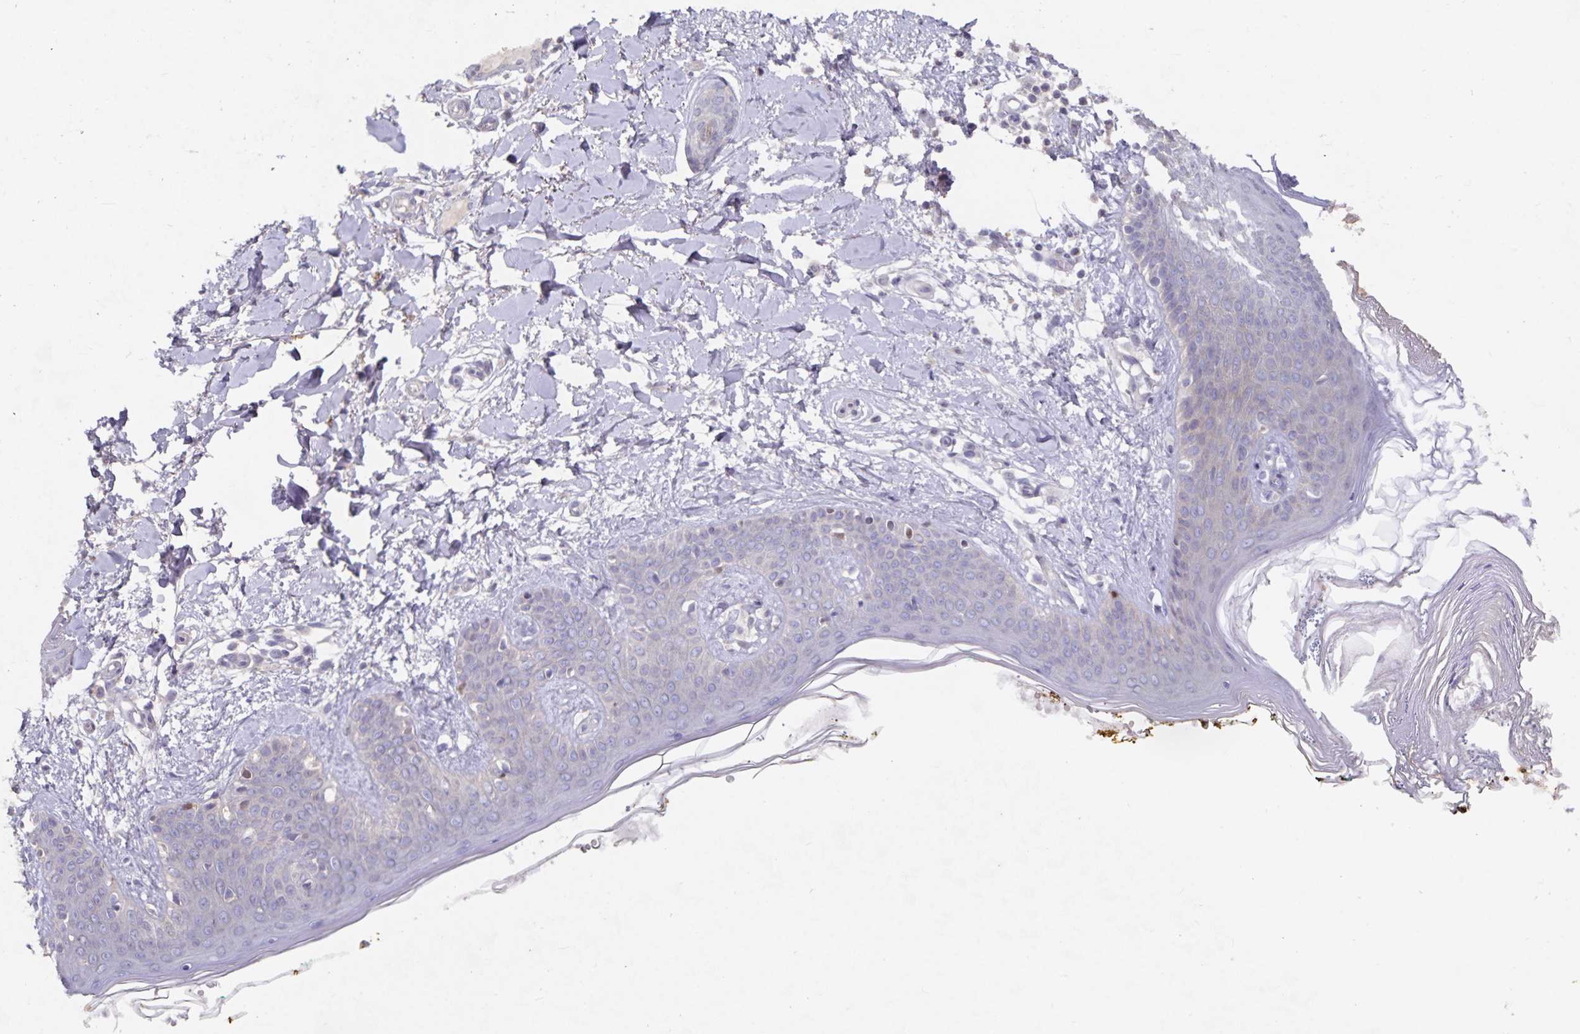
{"staining": {"intensity": "negative", "quantity": "none", "location": "none"}, "tissue": "skin", "cell_type": "Fibroblasts", "image_type": "normal", "snomed": [{"axis": "morphology", "description": "Normal tissue, NOS"}, {"axis": "topography", "description": "Skin"}], "caption": "Immunohistochemical staining of benign skin reveals no significant positivity in fibroblasts. (IHC, brightfield microscopy, high magnification).", "gene": "HEPN1", "patient": {"sex": "female", "age": 34}}